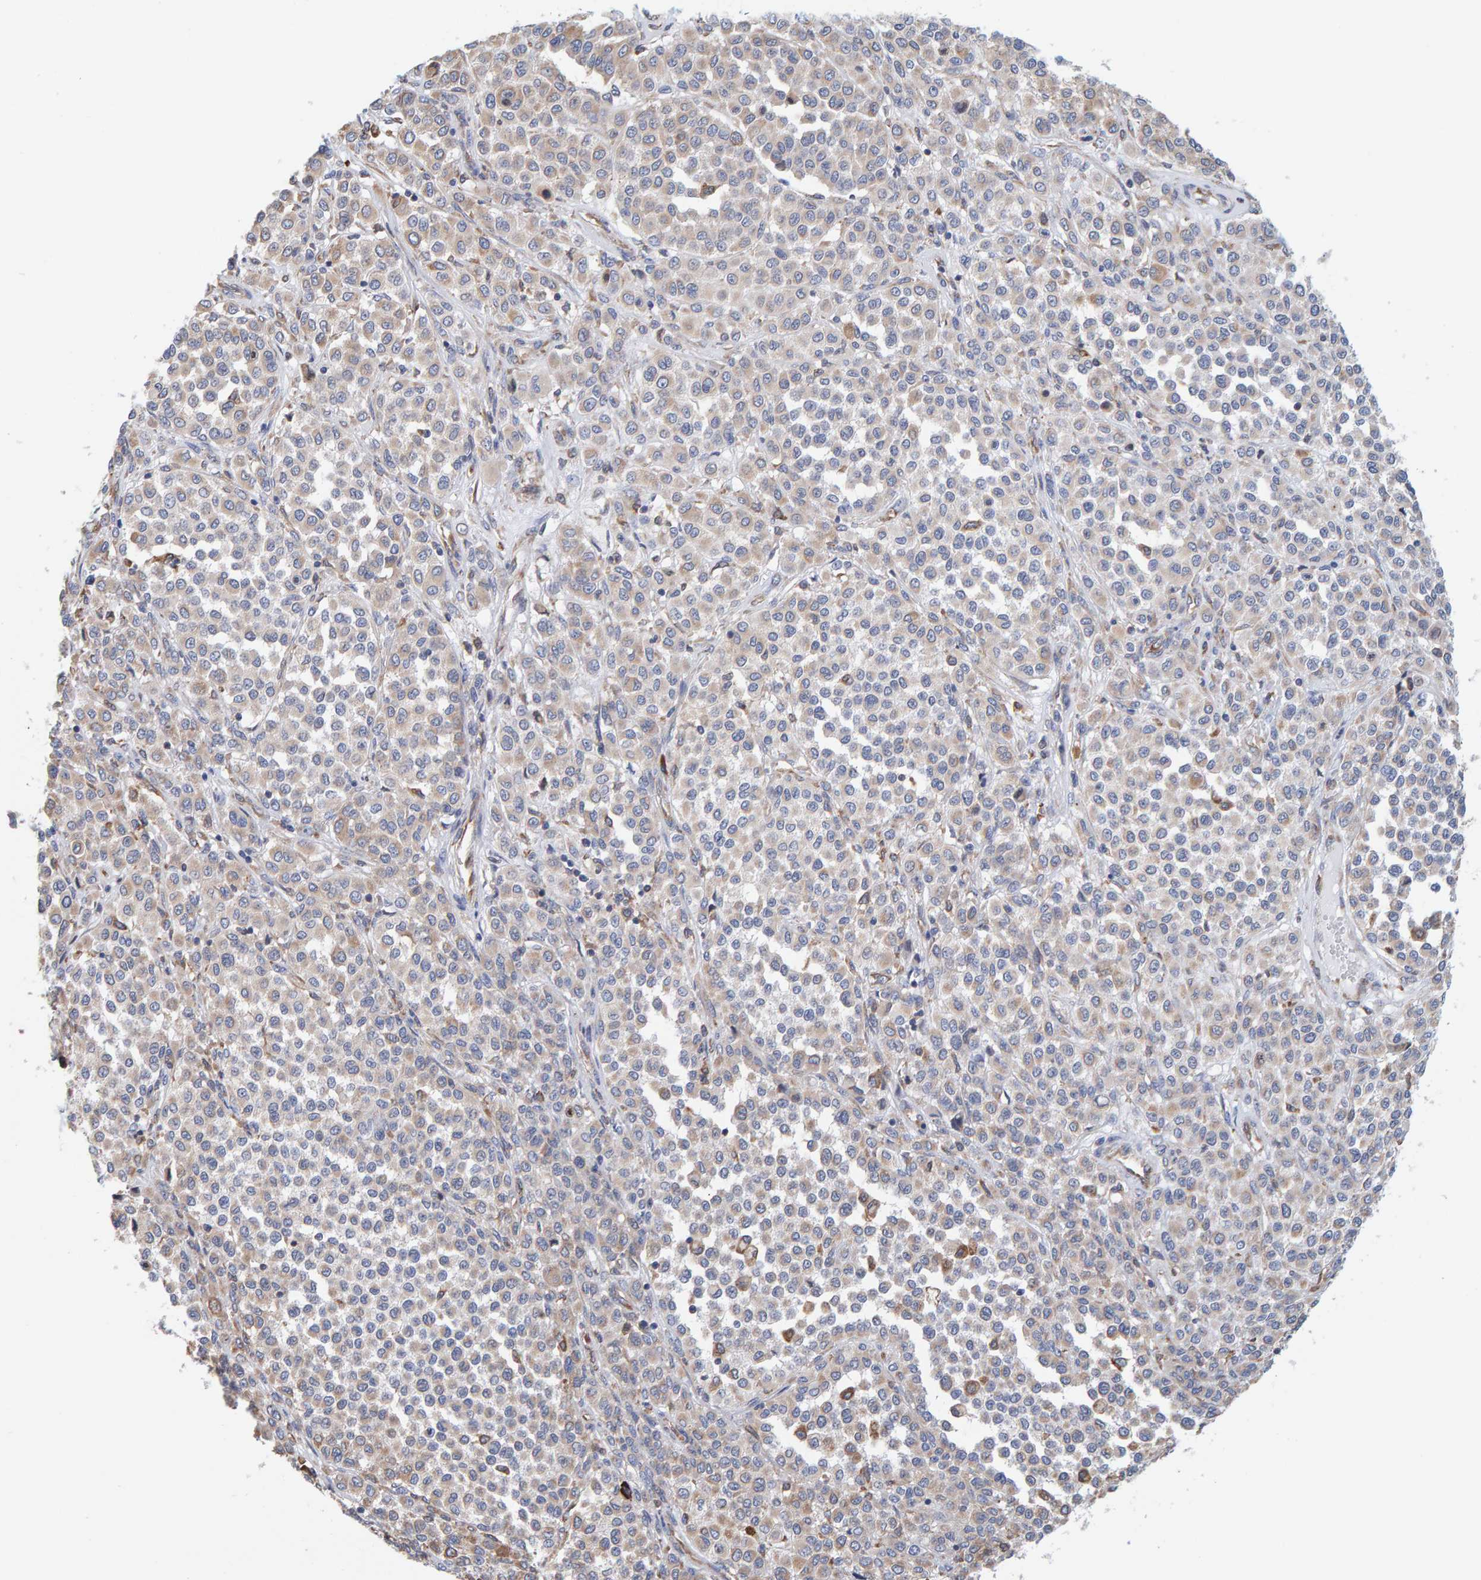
{"staining": {"intensity": "weak", "quantity": ">75%", "location": "cytoplasmic/membranous"}, "tissue": "melanoma", "cell_type": "Tumor cells", "image_type": "cancer", "snomed": [{"axis": "morphology", "description": "Malignant melanoma, Metastatic site"}, {"axis": "topography", "description": "Pancreas"}], "caption": "An immunohistochemistry image of tumor tissue is shown. Protein staining in brown highlights weak cytoplasmic/membranous positivity in melanoma within tumor cells.", "gene": "SGPL1", "patient": {"sex": "female", "age": 30}}